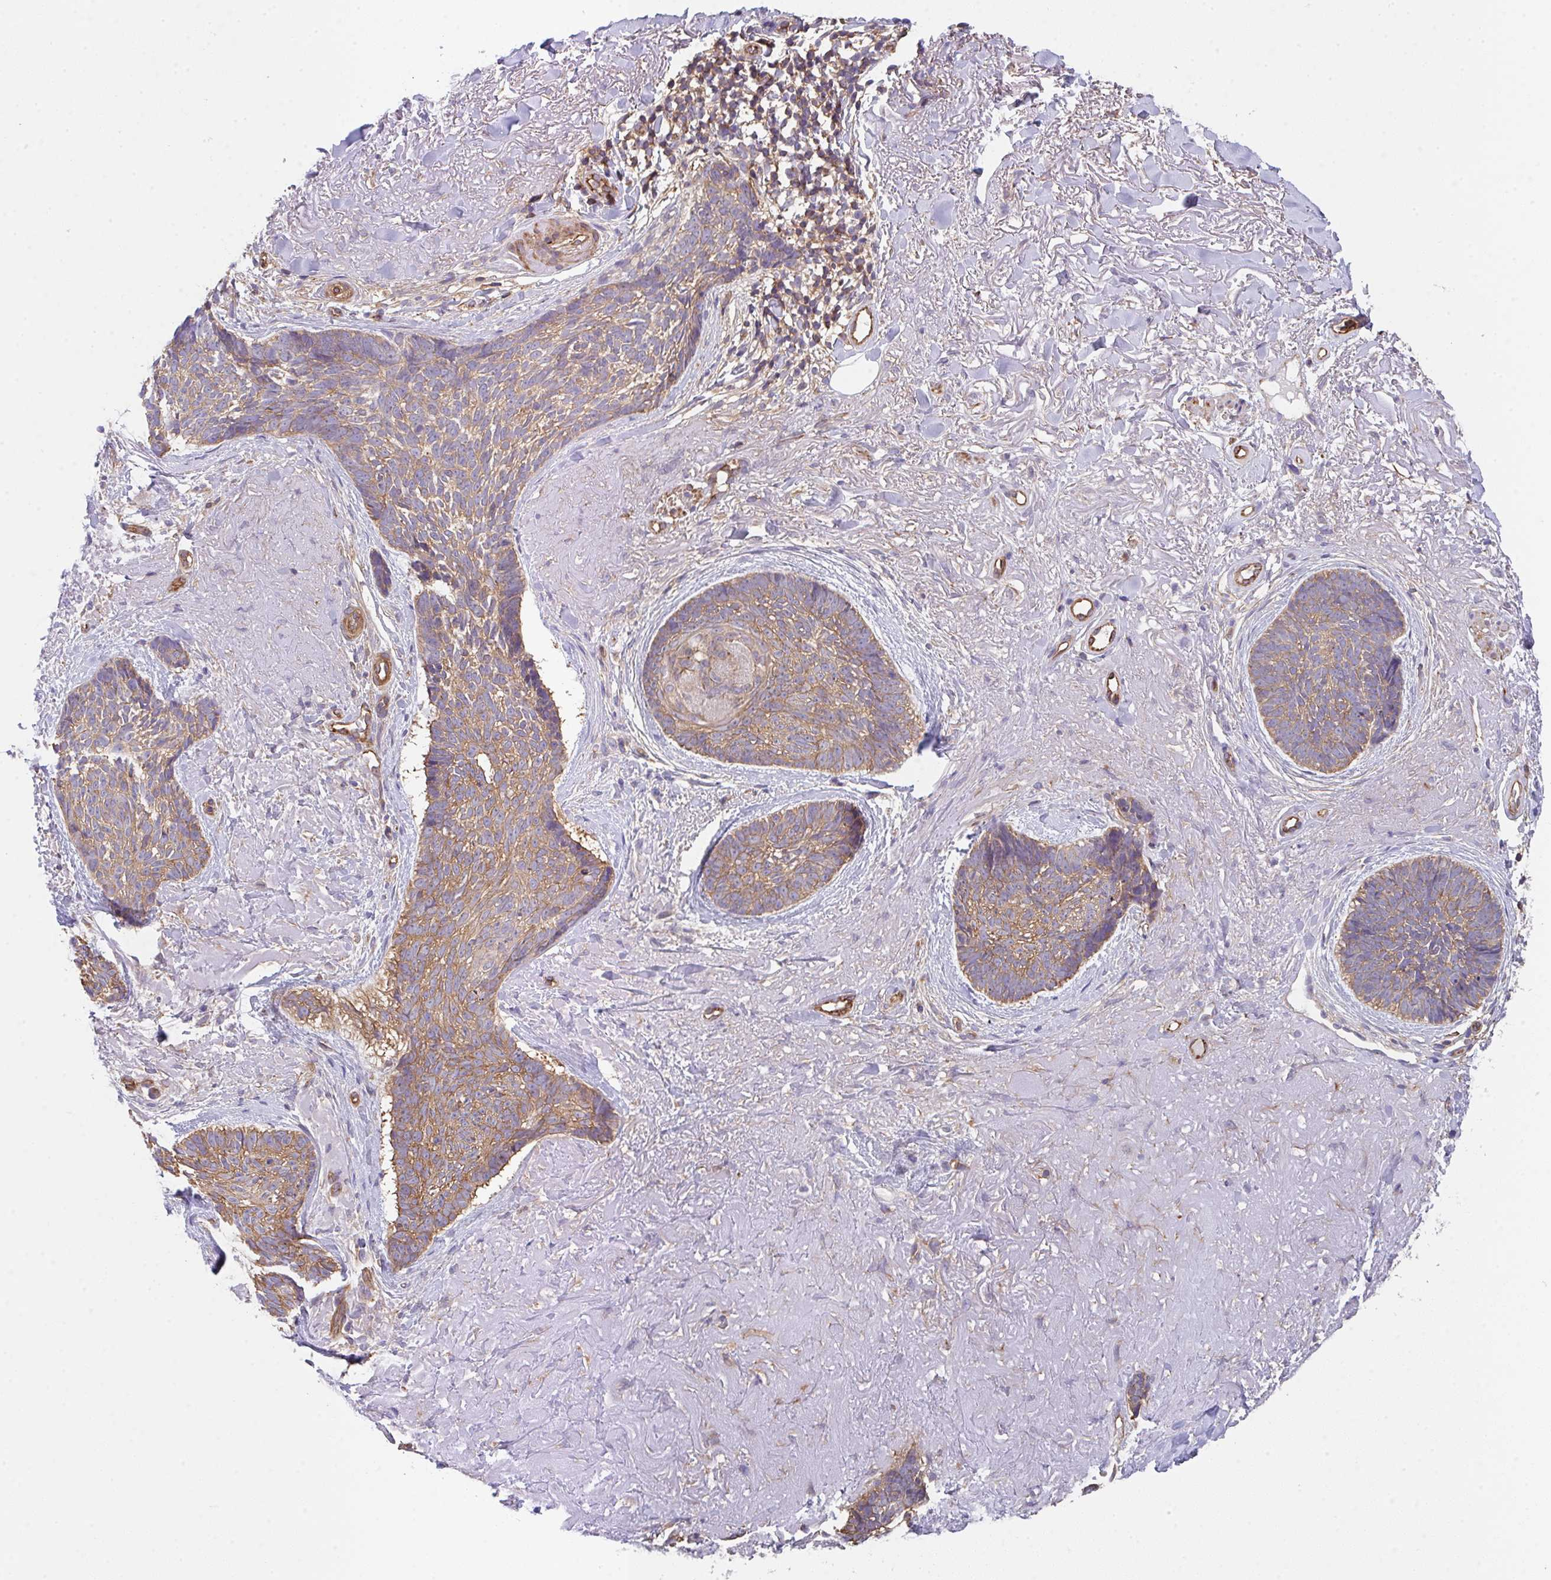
{"staining": {"intensity": "moderate", "quantity": ">75%", "location": "cytoplasmic/membranous"}, "tissue": "skin cancer", "cell_type": "Tumor cells", "image_type": "cancer", "snomed": [{"axis": "morphology", "description": "Basal cell carcinoma"}, {"axis": "topography", "description": "Skin"}, {"axis": "topography", "description": "Skin of face"}, {"axis": "topography", "description": "Skin of nose"}], "caption": "A photomicrograph of human skin basal cell carcinoma stained for a protein reveals moderate cytoplasmic/membranous brown staining in tumor cells. (DAB IHC with brightfield microscopy, high magnification).", "gene": "TMEM229A", "patient": {"sex": "female", "age": 86}}